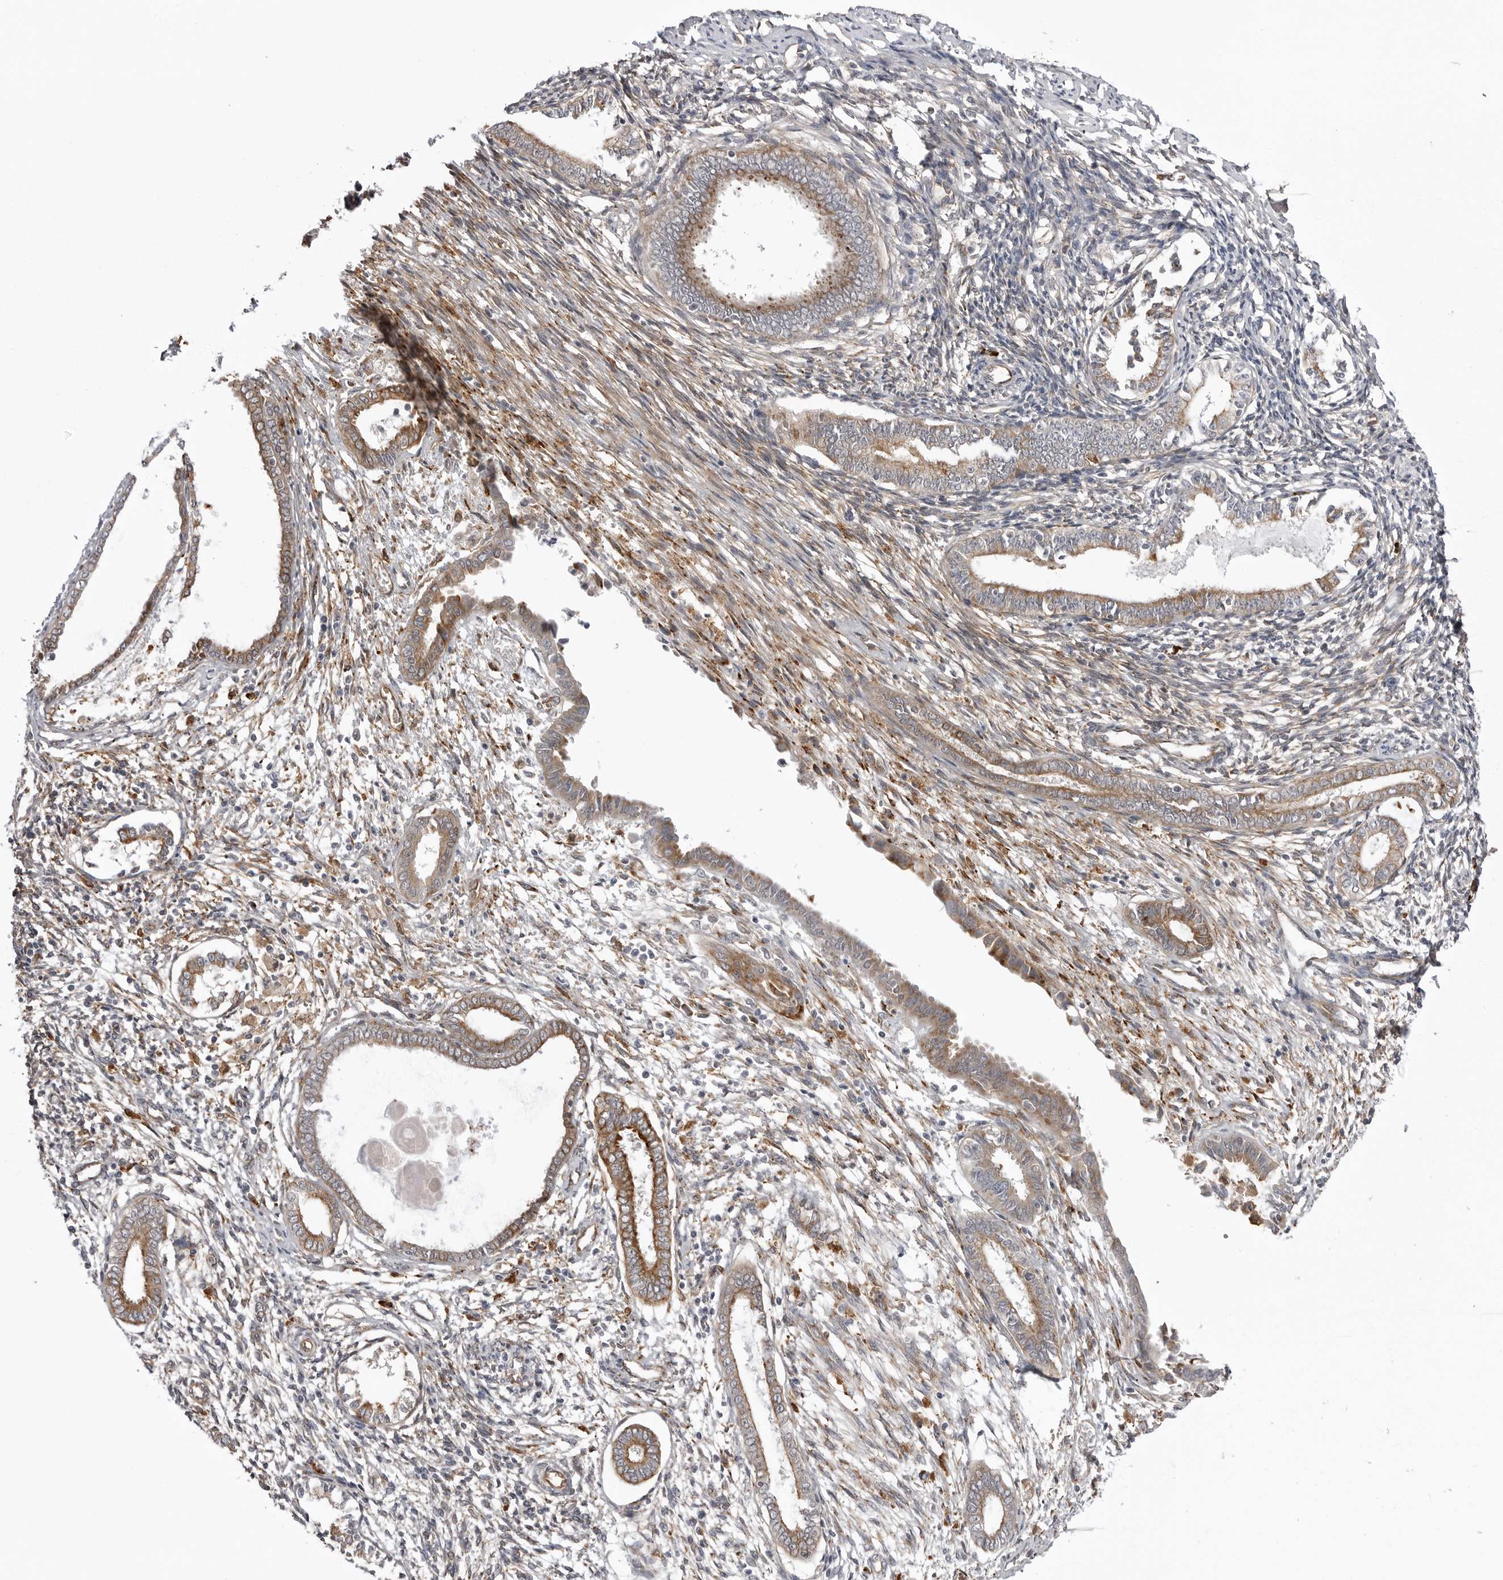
{"staining": {"intensity": "weak", "quantity": "25%-75%", "location": "cytoplasmic/membranous"}, "tissue": "endometrium", "cell_type": "Cells in endometrial stroma", "image_type": "normal", "snomed": [{"axis": "morphology", "description": "Normal tissue, NOS"}, {"axis": "topography", "description": "Endometrium"}], "caption": "A brown stain shows weak cytoplasmic/membranous expression of a protein in cells in endometrial stroma of benign endometrium. (Brightfield microscopy of DAB IHC at high magnification).", "gene": "ARL5A", "patient": {"sex": "female", "age": 56}}